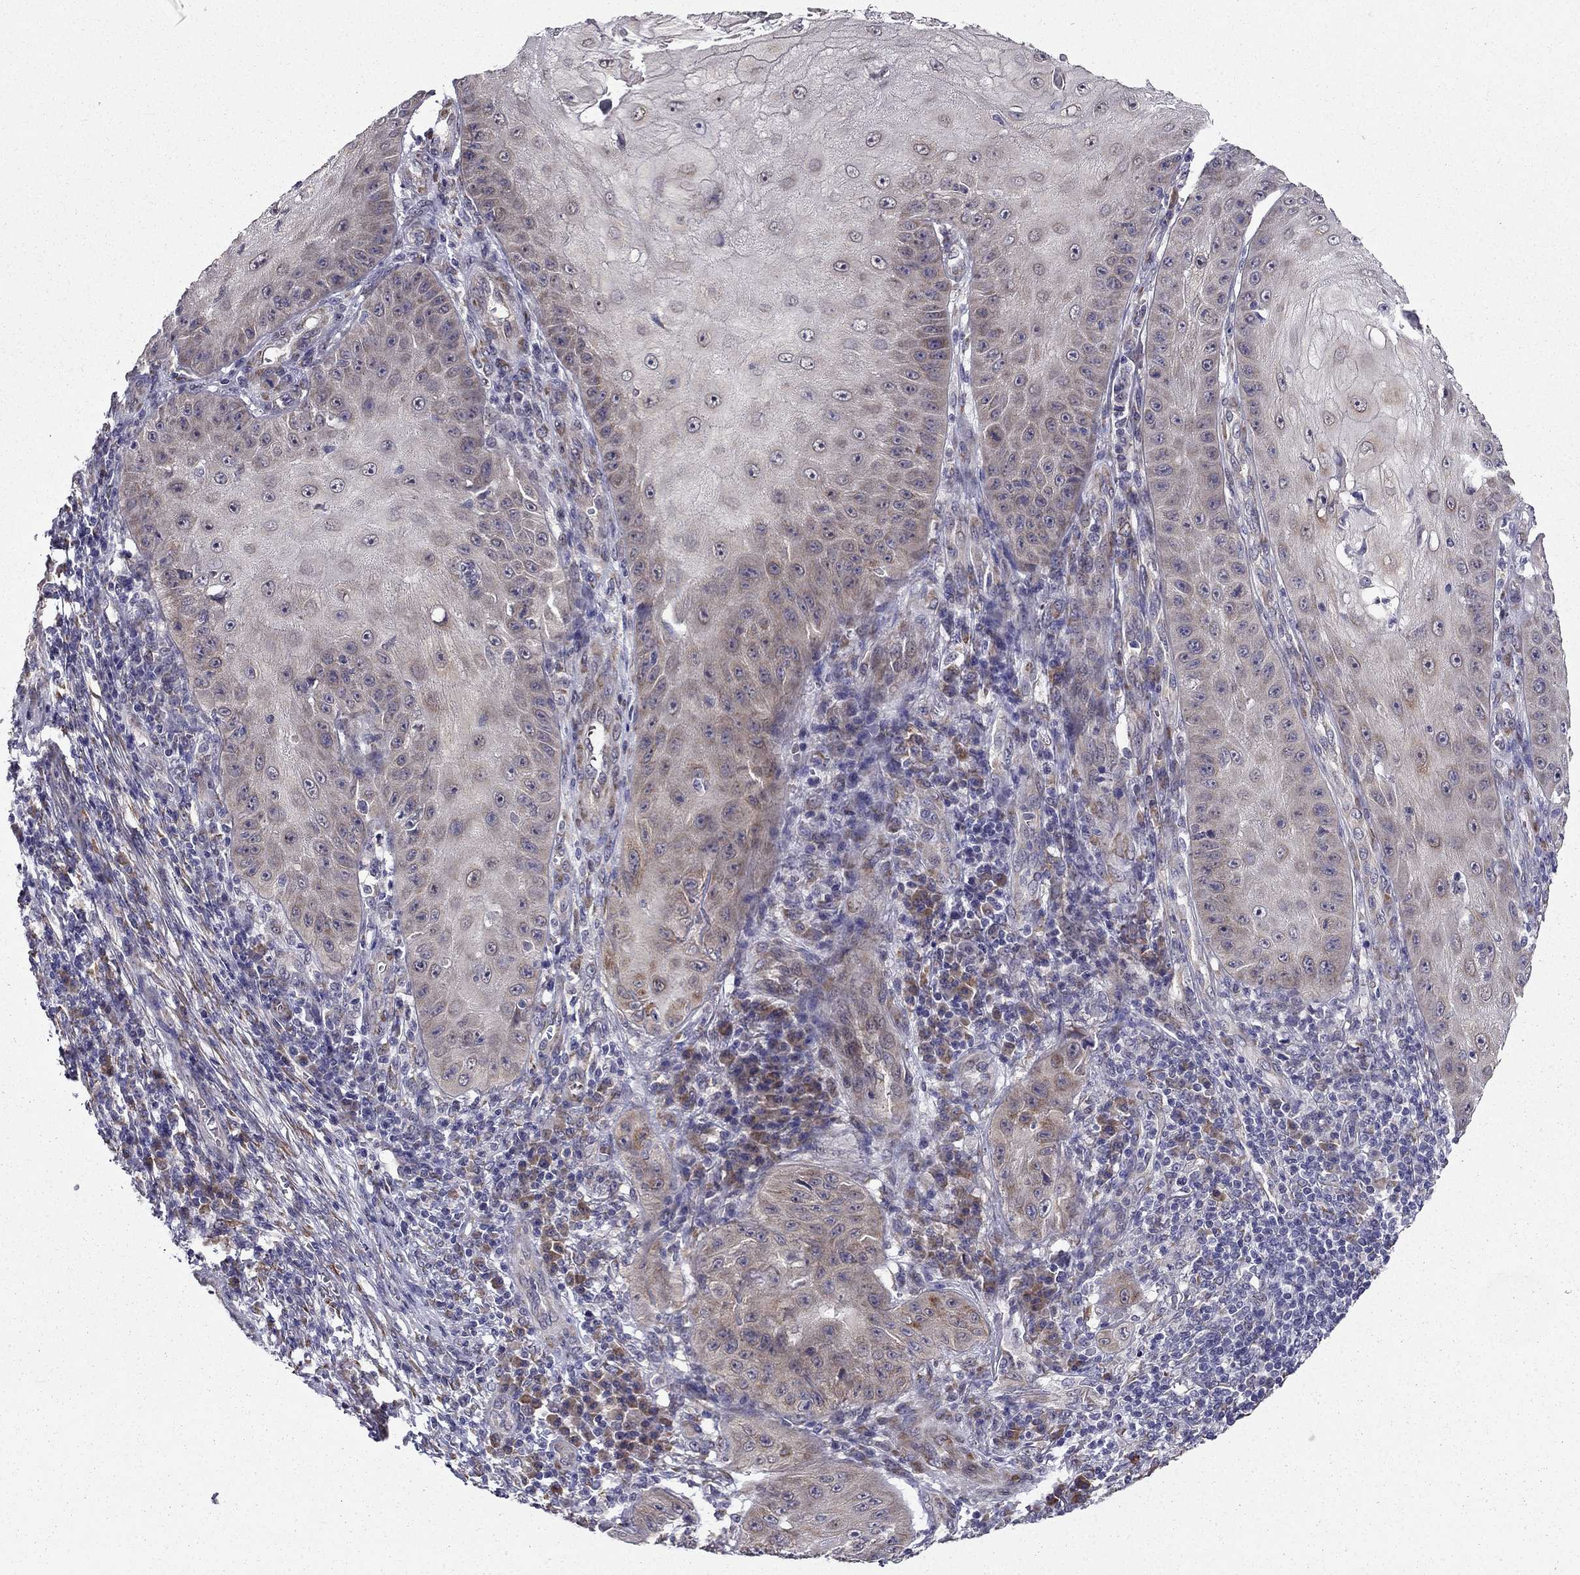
{"staining": {"intensity": "weak", "quantity": "<25%", "location": "cytoplasmic/membranous"}, "tissue": "skin cancer", "cell_type": "Tumor cells", "image_type": "cancer", "snomed": [{"axis": "morphology", "description": "Squamous cell carcinoma, NOS"}, {"axis": "topography", "description": "Skin"}], "caption": "The immunohistochemistry image has no significant positivity in tumor cells of skin cancer tissue.", "gene": "ARHGEF28", "patient": {"sex": "male", "age": 70}}